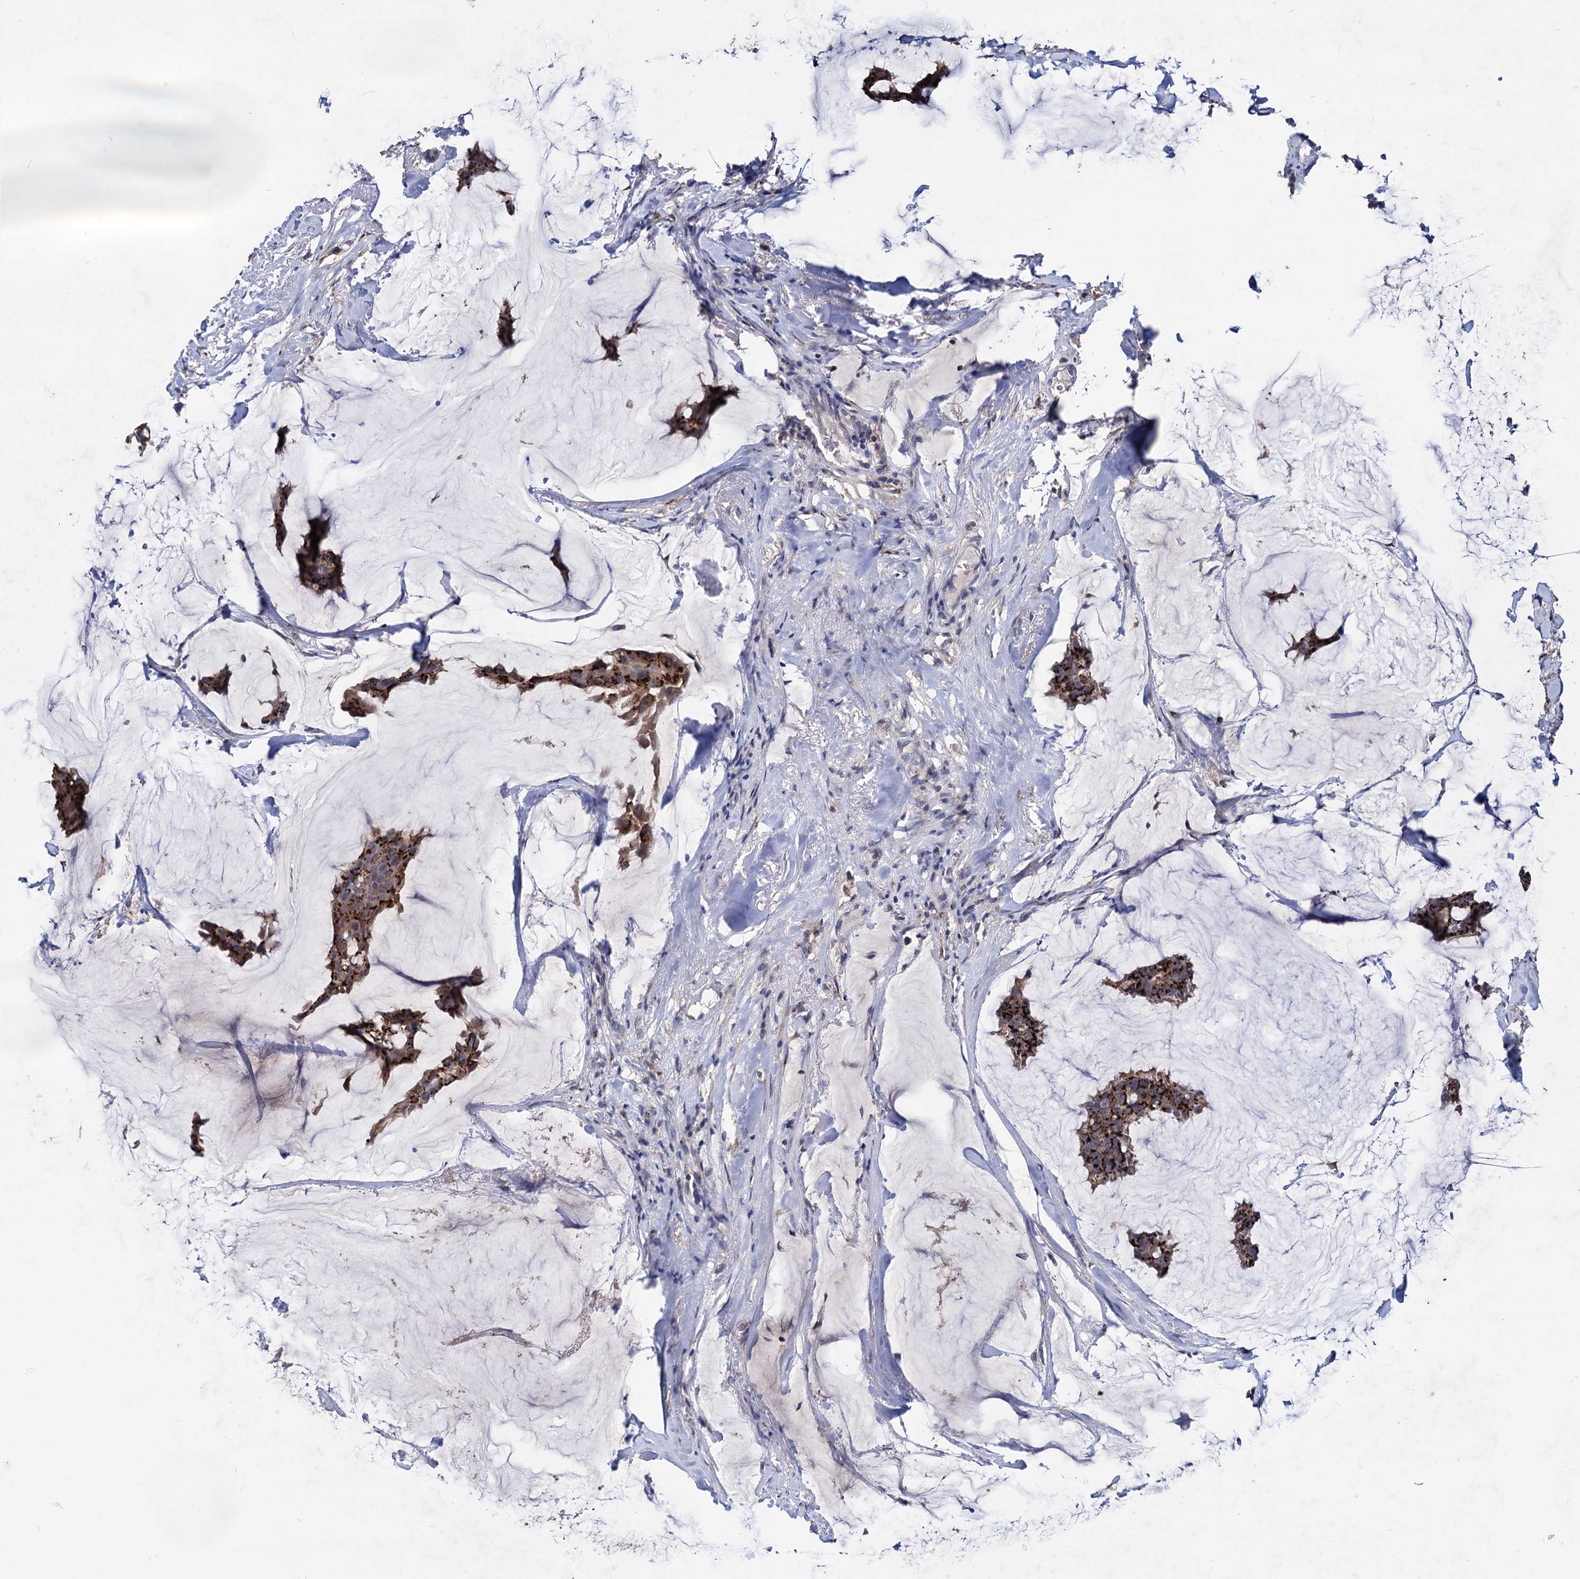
{"staining": {"intensity": "strong", "quantity": ">75%", "location": "cytoplasmic/membranous"}, "tissue": "breast cancer", "cell_type": "Tumor cells", "image_type": "cancer", "snomed": [{"axis": "morphology", "description": "Duct carcinoma"}, {"axis": "topography", "description": "Breast"}], "caption": "Immunohistochemical staining of human invasive ductal carcinoma (breast) reveals strong cytoplasmic/membranous protein expression in approximately >75% of tumor cells. Nuclei are stained in blue.", "gene": "ESD", "patient": {"sex": "female", "age": 93}}